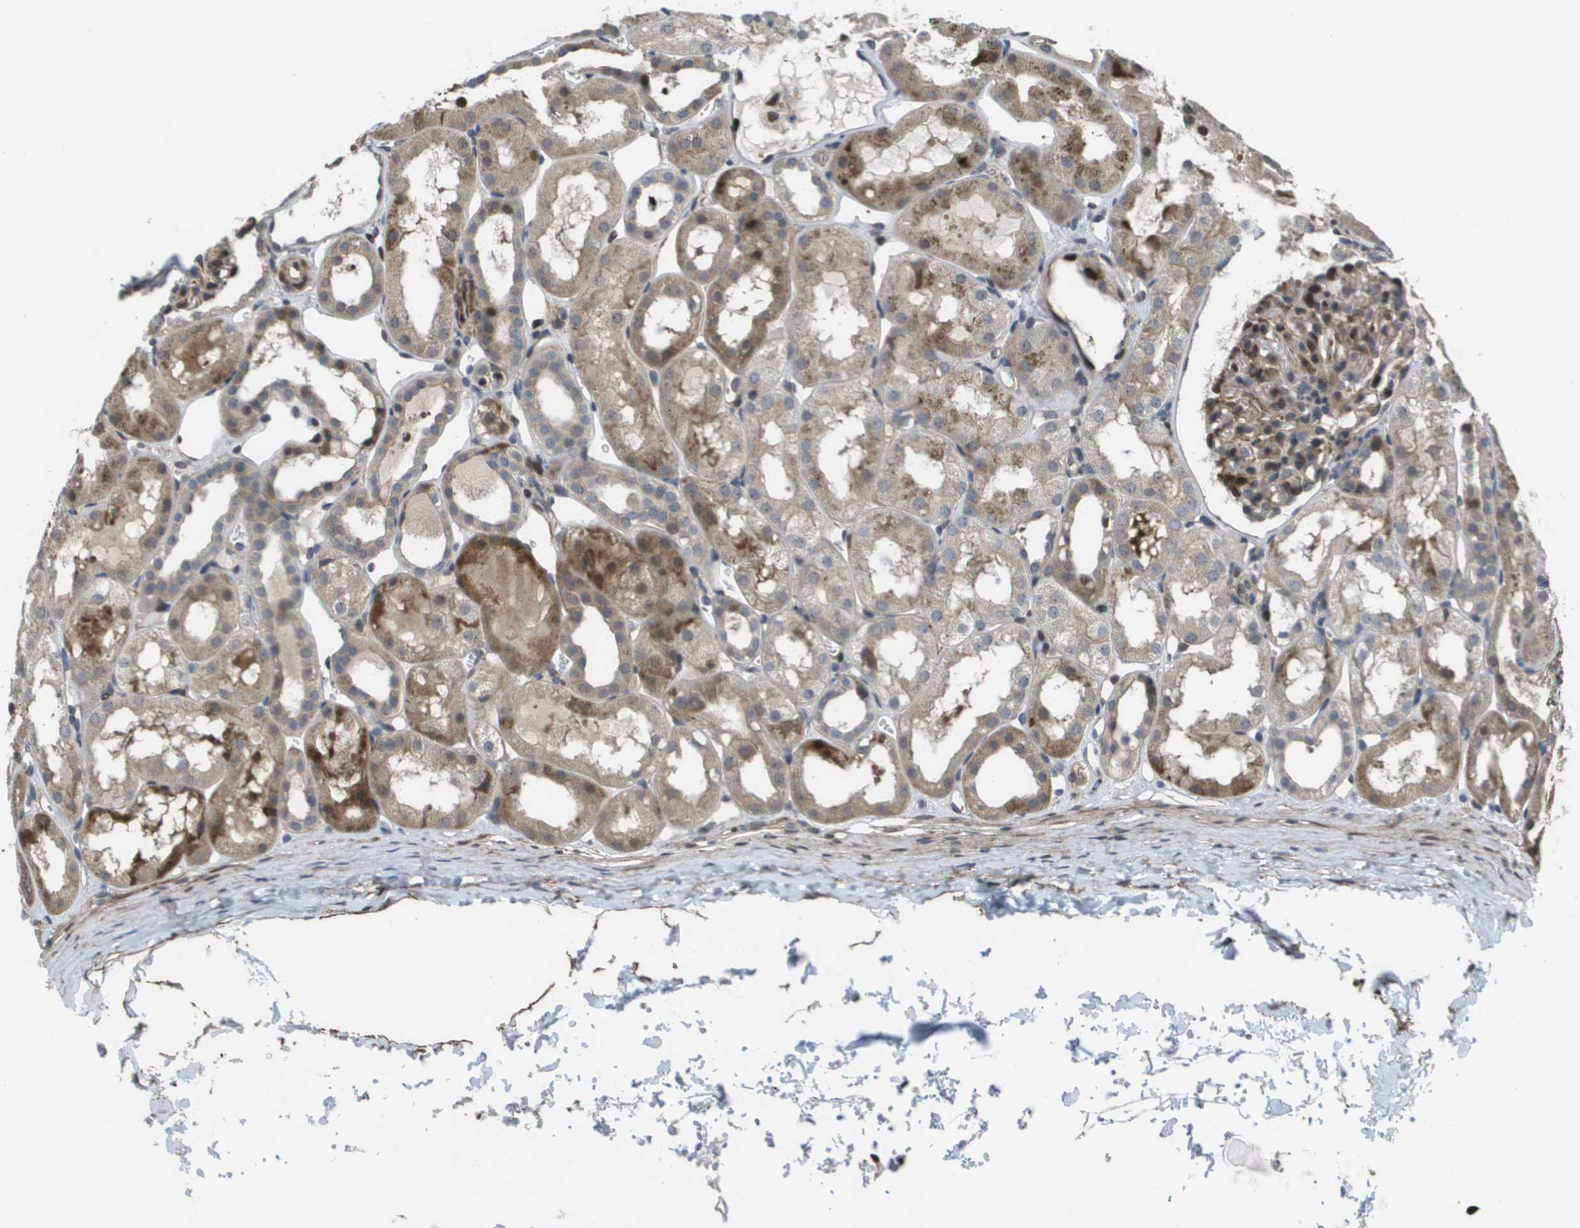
{"staining": {"intensity": "moderate", "quantity": "25%-75%", "location": "cytoplasmic/membranous,nuclear"}, "tissue": "kidney", "cell_type": "Cells in glomeruli", "image_type": "normal", "snomed": [{"axis": "morphology", "description": "Normal tissue, NOS"}, {"axis": "topography", "description": "Kidney"}, {"axis": "topography", "description": "Urinary bladder"}], "caption": "Protein expression analysis of benign kidney exhibits moderate cytoplasmic/membranous,nuclear positivity in about 25%-75% of cells in glomeruli. The staining is performed using DAB (3,3'-diaminobenzidine) brown chromogen to label protein expression. The nuclei are counter-stained blue using hematoxylin.", "gene": "AXIN2", "patient": {"sex": "male", "age": 16}}